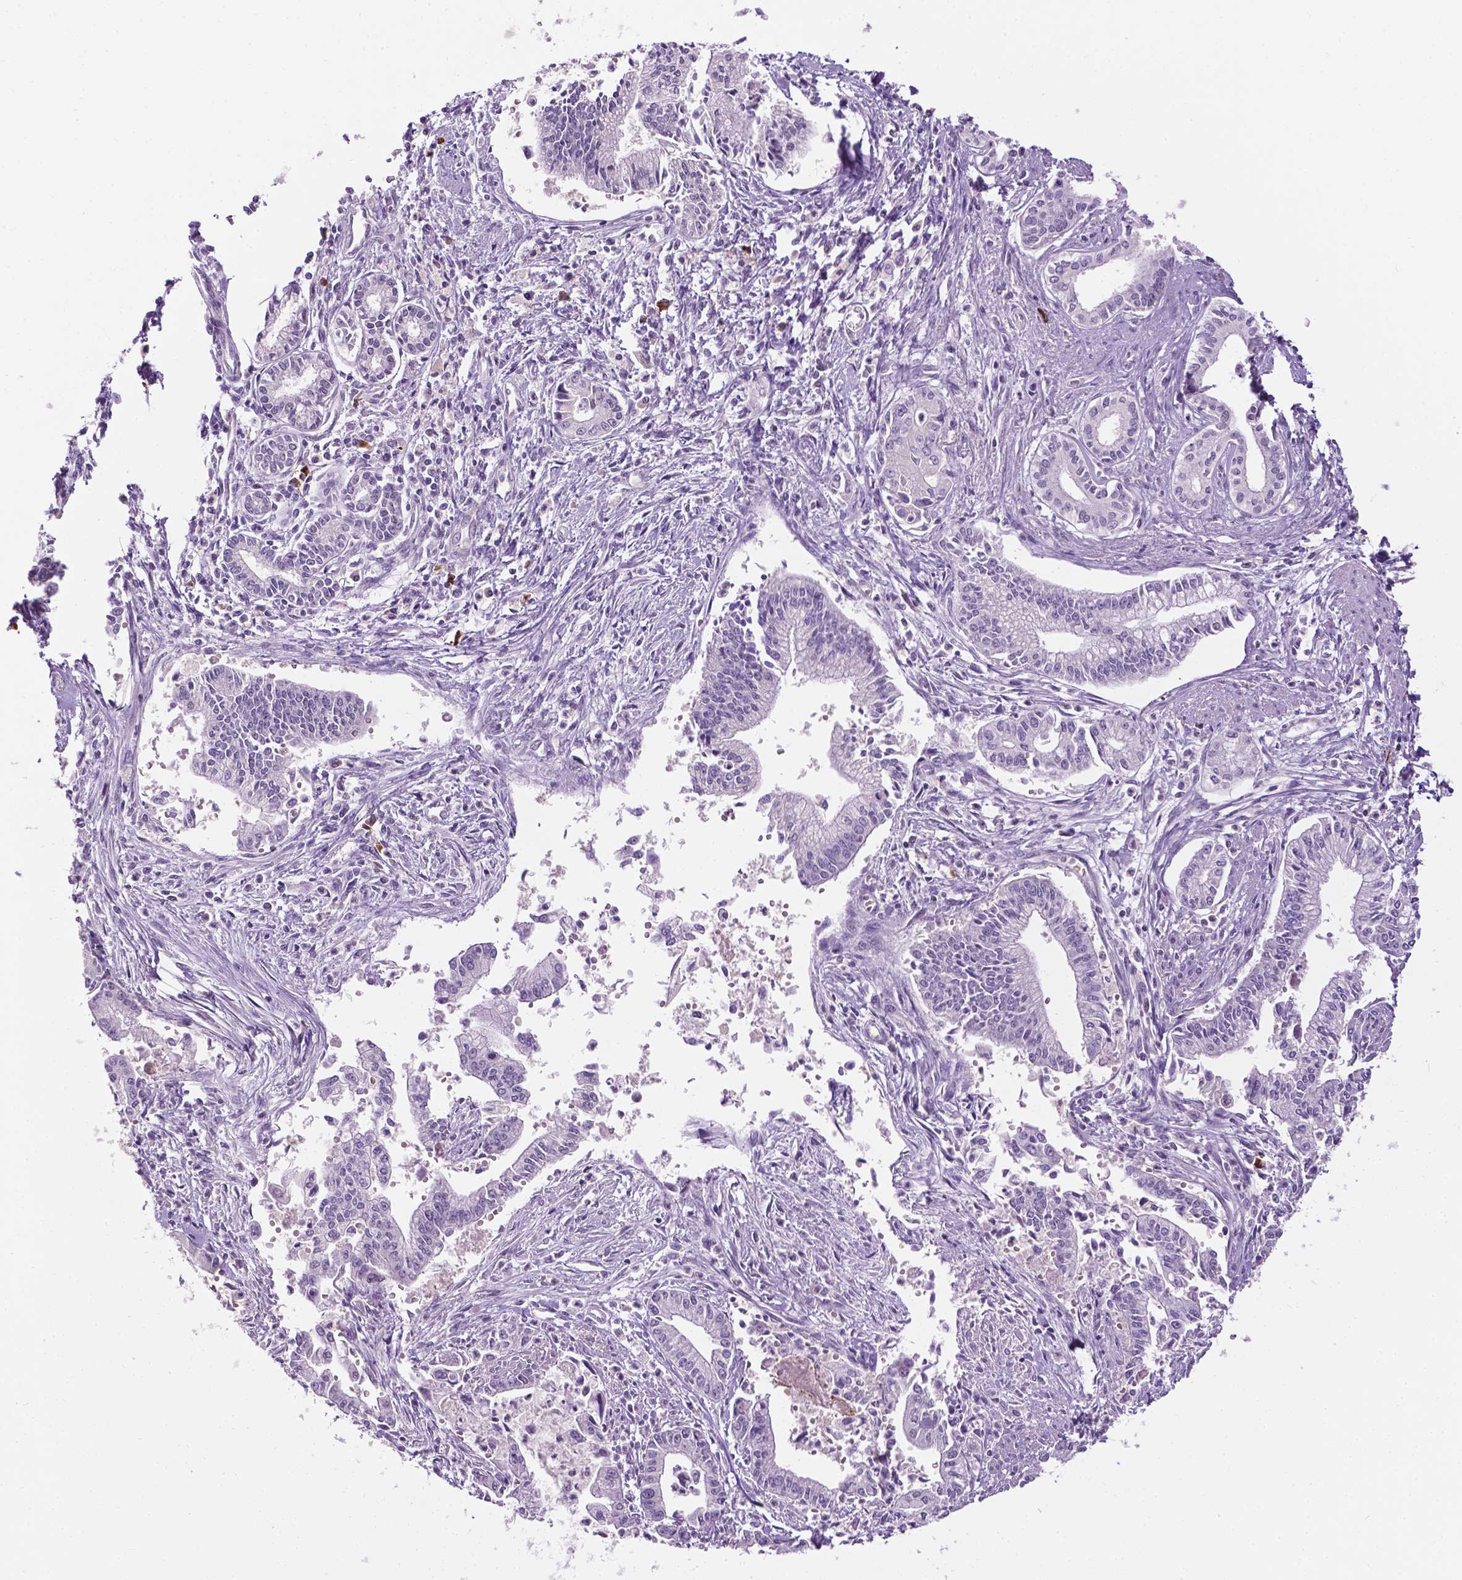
{"staining": {"intensity": "negative", "quantity": "none", "location": "none"}, "tissue": "pancreatic cancer", "cell_type": "Tumor cells", "image_type": "cancer", "snomed": [{"axis": "morphology", "description": "Adenocarcinoma, NOS"}, {"axis": "topography", "description": "Pancreas"}], "caption": "Immunohistochemical staining of human pancreatic cancer displays no significant positivity in tumor cells.", "gene": "DENND4A", "patient": {"sex": "female", "age": 65}}